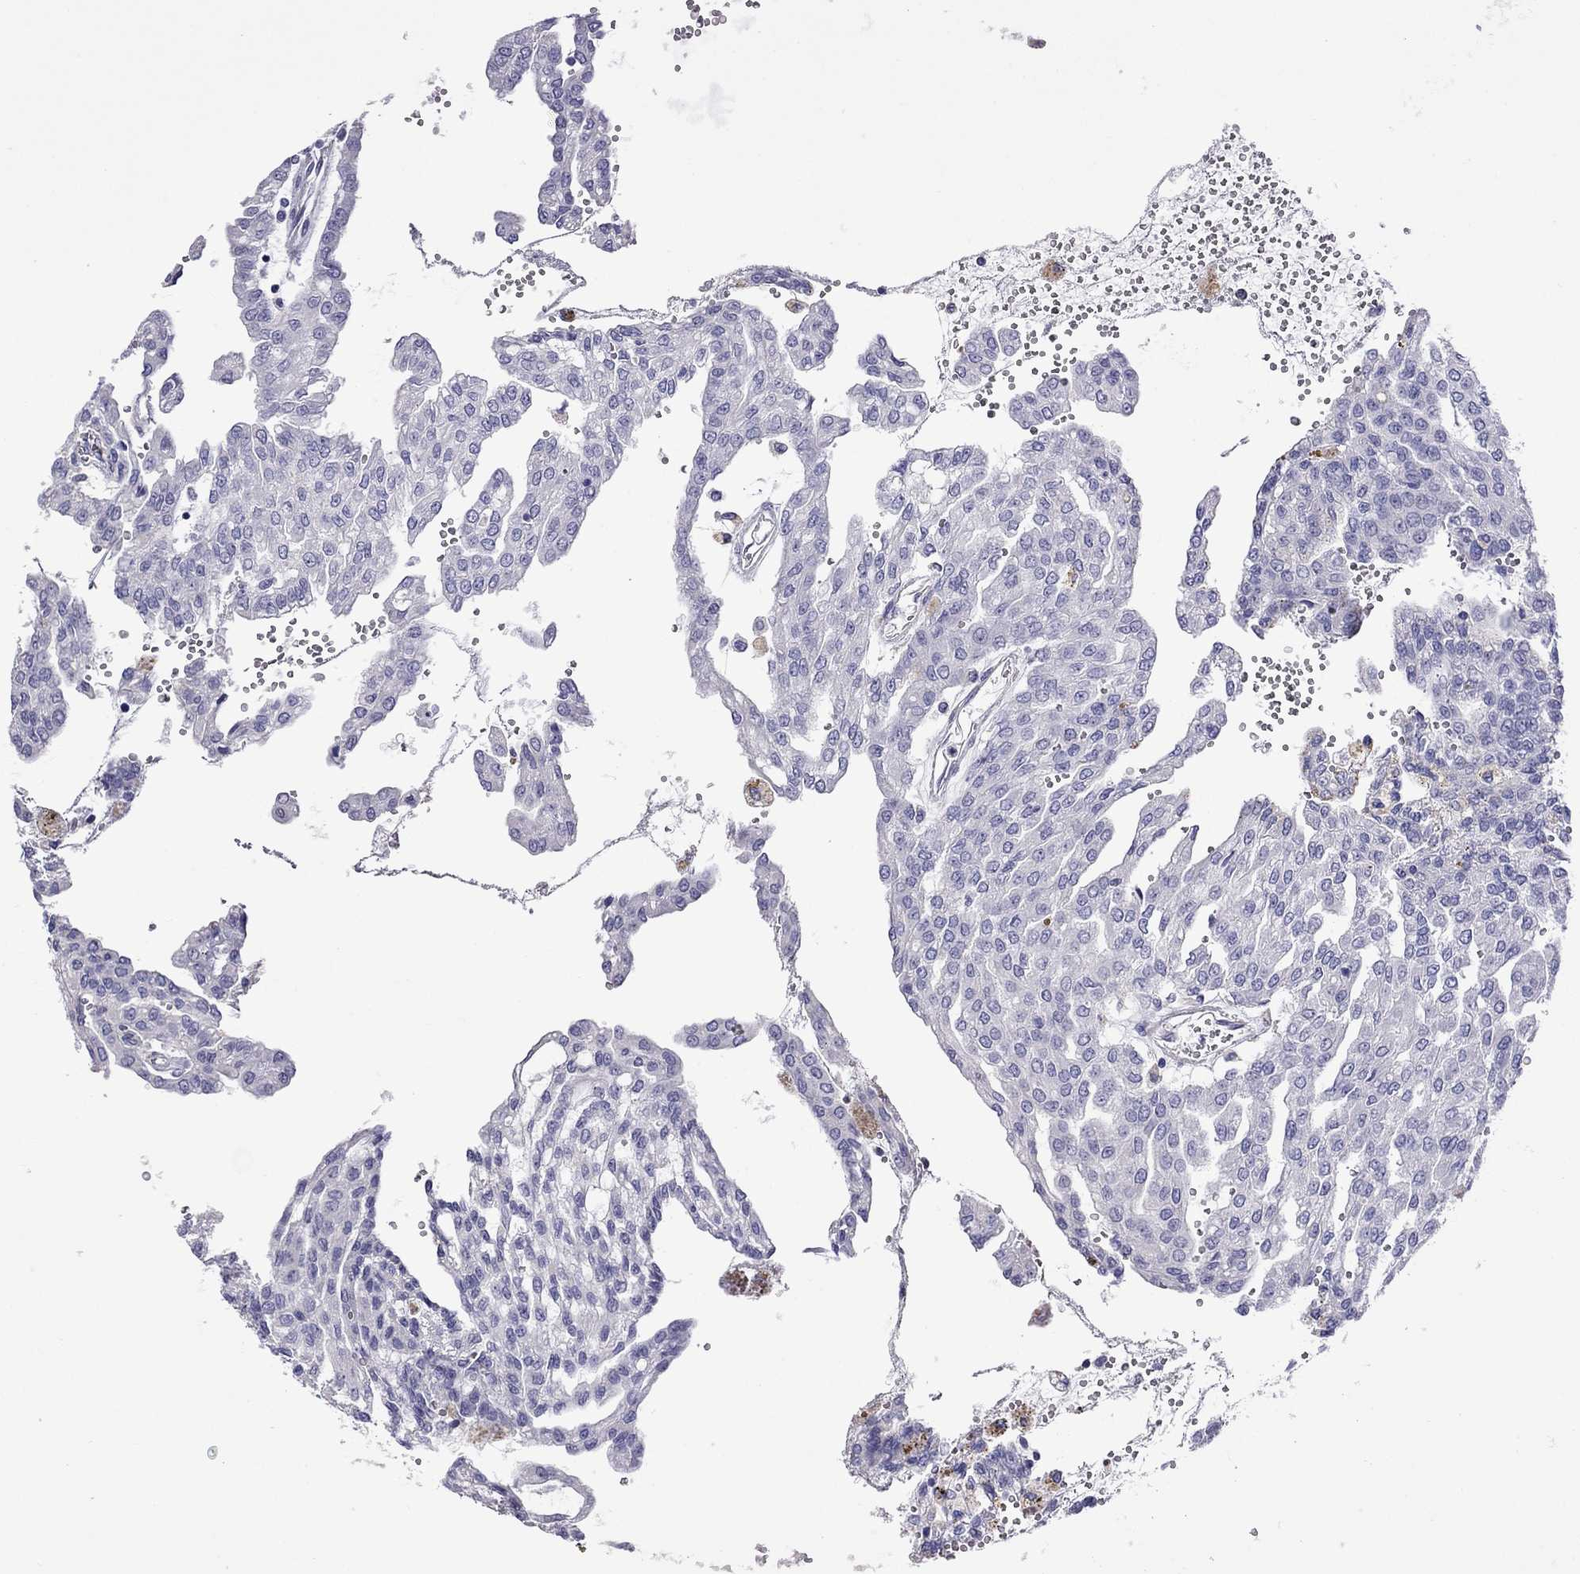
{"staining": {"intensity": "negative", "quantity": "none", "location": "none"}, "tissue": "renal cancer", "cell_type": "Tumor cells", "image_type": "cancer", "snomed": [{"axis": "morphology", "description": "Adenocarcinoma, NOS"}, {"axis": "topography", "description": "Kidney"}], "caption": "Adenocarcinoma (renal) stained for a protein using immunohistochemistry (IHC) displays no expression tumor cells.", "gene": "STAR", "patient": {"sex": "male", "age": 63}}